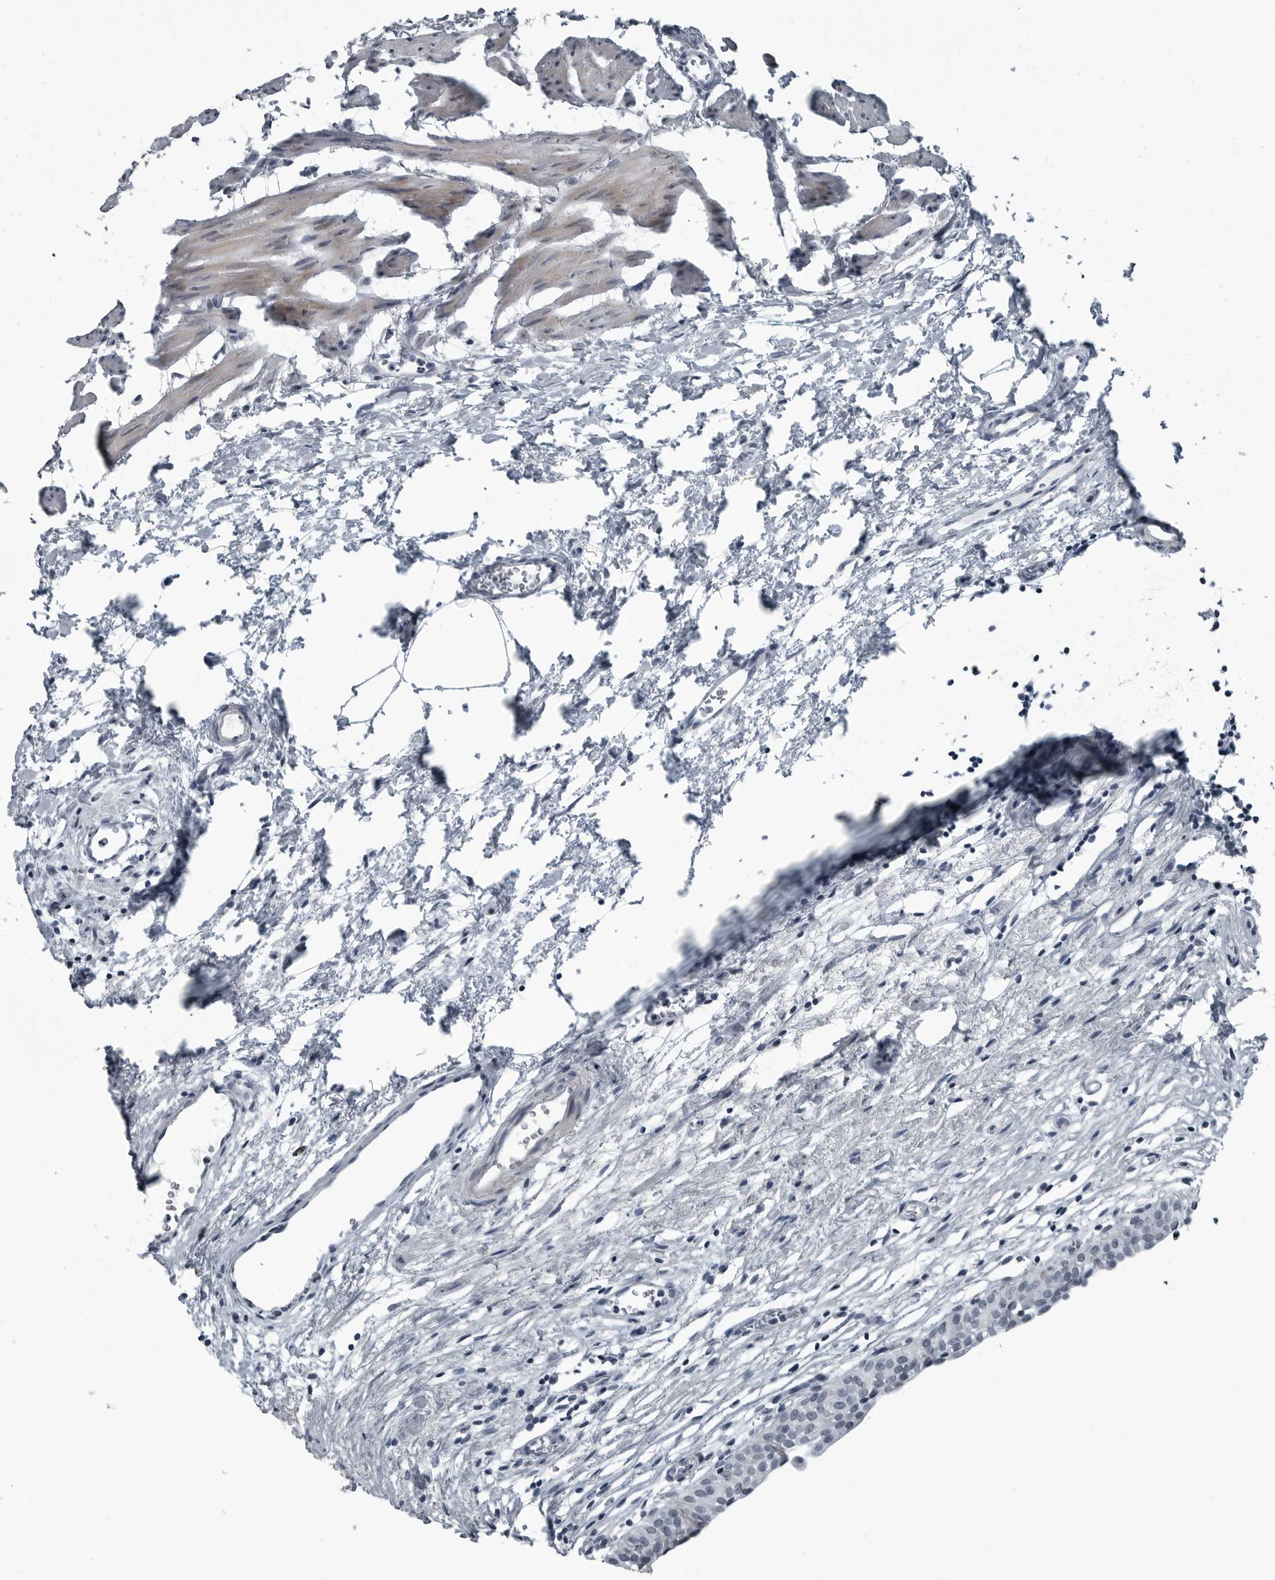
{"staining": {"intensity": "weak", "quantity": "<25%", "location": "cytoplasmic/membranous"}, "tissue": "urinary bladder", "cell_type": "Urothelial cells", "image_type": "normal", "snomed": [{"axis": "morphology", "description": "Normal tissue, NOS"}, {"axis": "morphology", "description": "Urothelial carcinoma, High grade"}, {"axis": "topography", "description": "Urinary bladder"}], "caption": "The micrograph exhibits no significant staining in urothelial cells of urinary bladder. (DAB (3,3'-diaminobenzidine) immunohistochemistry, high magnification).", "gene": "DNAAF11", "patient": {"sex": "female", "age": 60}}